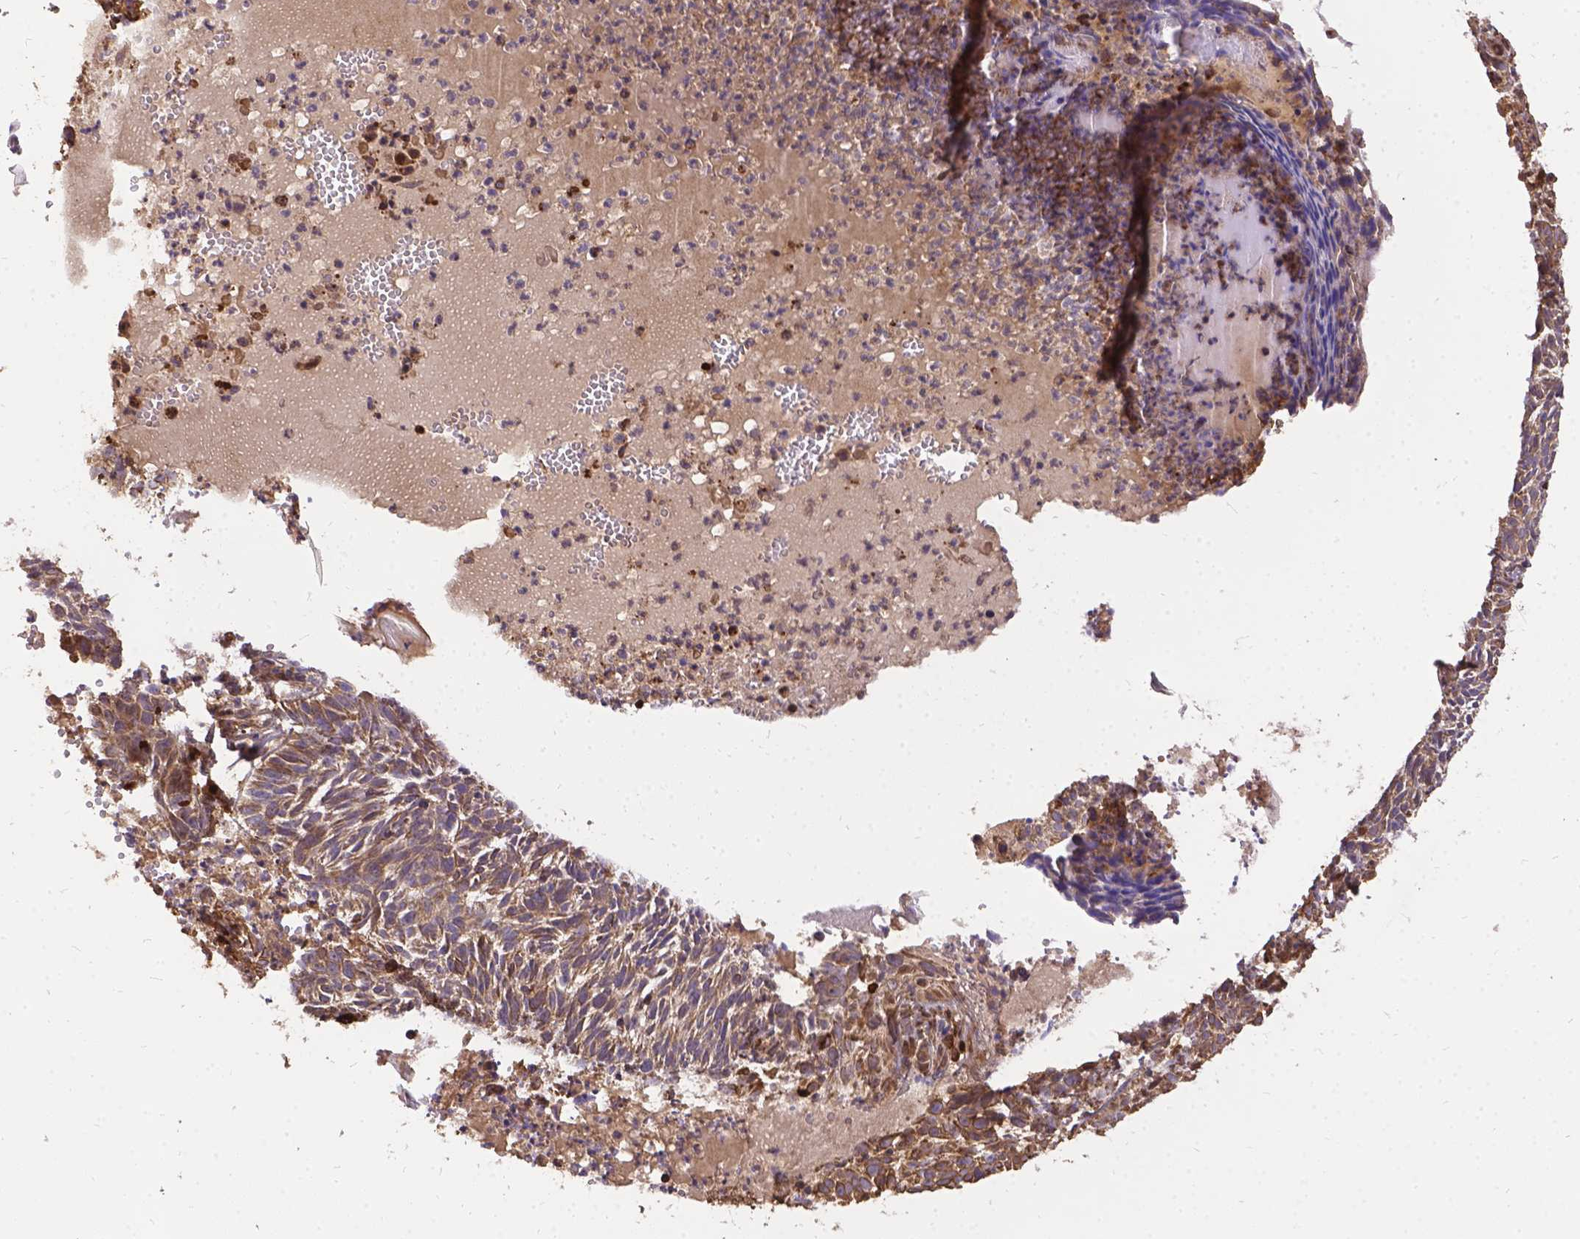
{"staining": {"intensity": "weak", "quantity": ">75%", "location": "cytoplasmic/membranous"}, "tissue": "skin cancer", "cell_type": "Tumor cells", "image_type": "cancer", "snomed": [{"axis": "morphology", "description": "Basal cell carcinoma"}, {"axis": "topography", "description": "Skin"}], "caption": "Weak cytoplasmic/membranous positivity is seen in approximately >75% of tumor cells in skin cancer (basal cell carcinoma). Nuclei are stained in blue.", "gene": "DENND6A", "patient": {"sex": "male", "age": 90}}